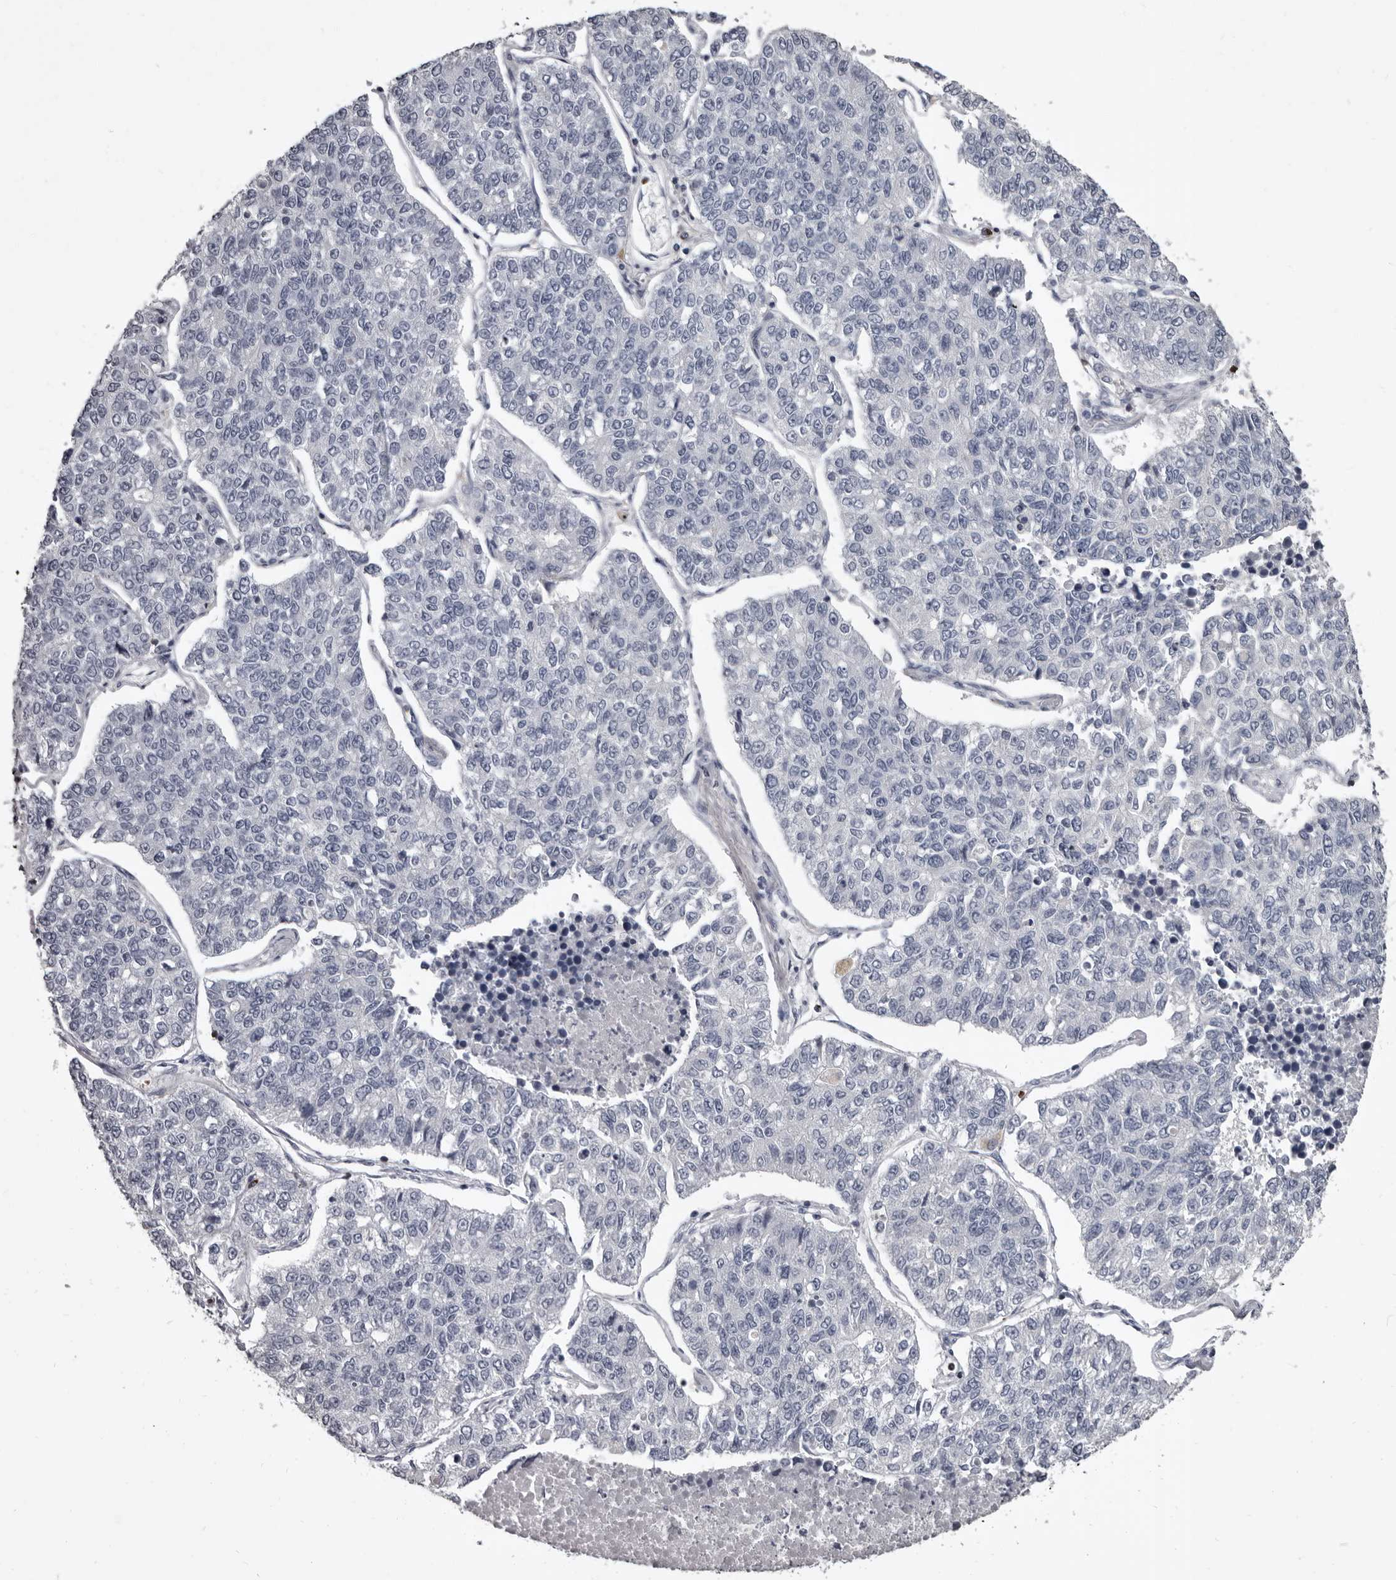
{"staining": {"intensity": "negative", "quantity": "none", "location": "none"}, "tissue": "lung cancer", "cell_type": "Tumor cells", "image_type": "cancer", "snomed": [{"axis": "morphology", "description": "Adenocarcinoma, NOS"}, {"axis": "topography", "description": "Lung"}], "caption": "The micrograph exhibits no significant expression in tumor cells of lung cancer (adenocarcinoma).", "gene": "GZMH", "patient": {"sex": "male", "age": 49}}